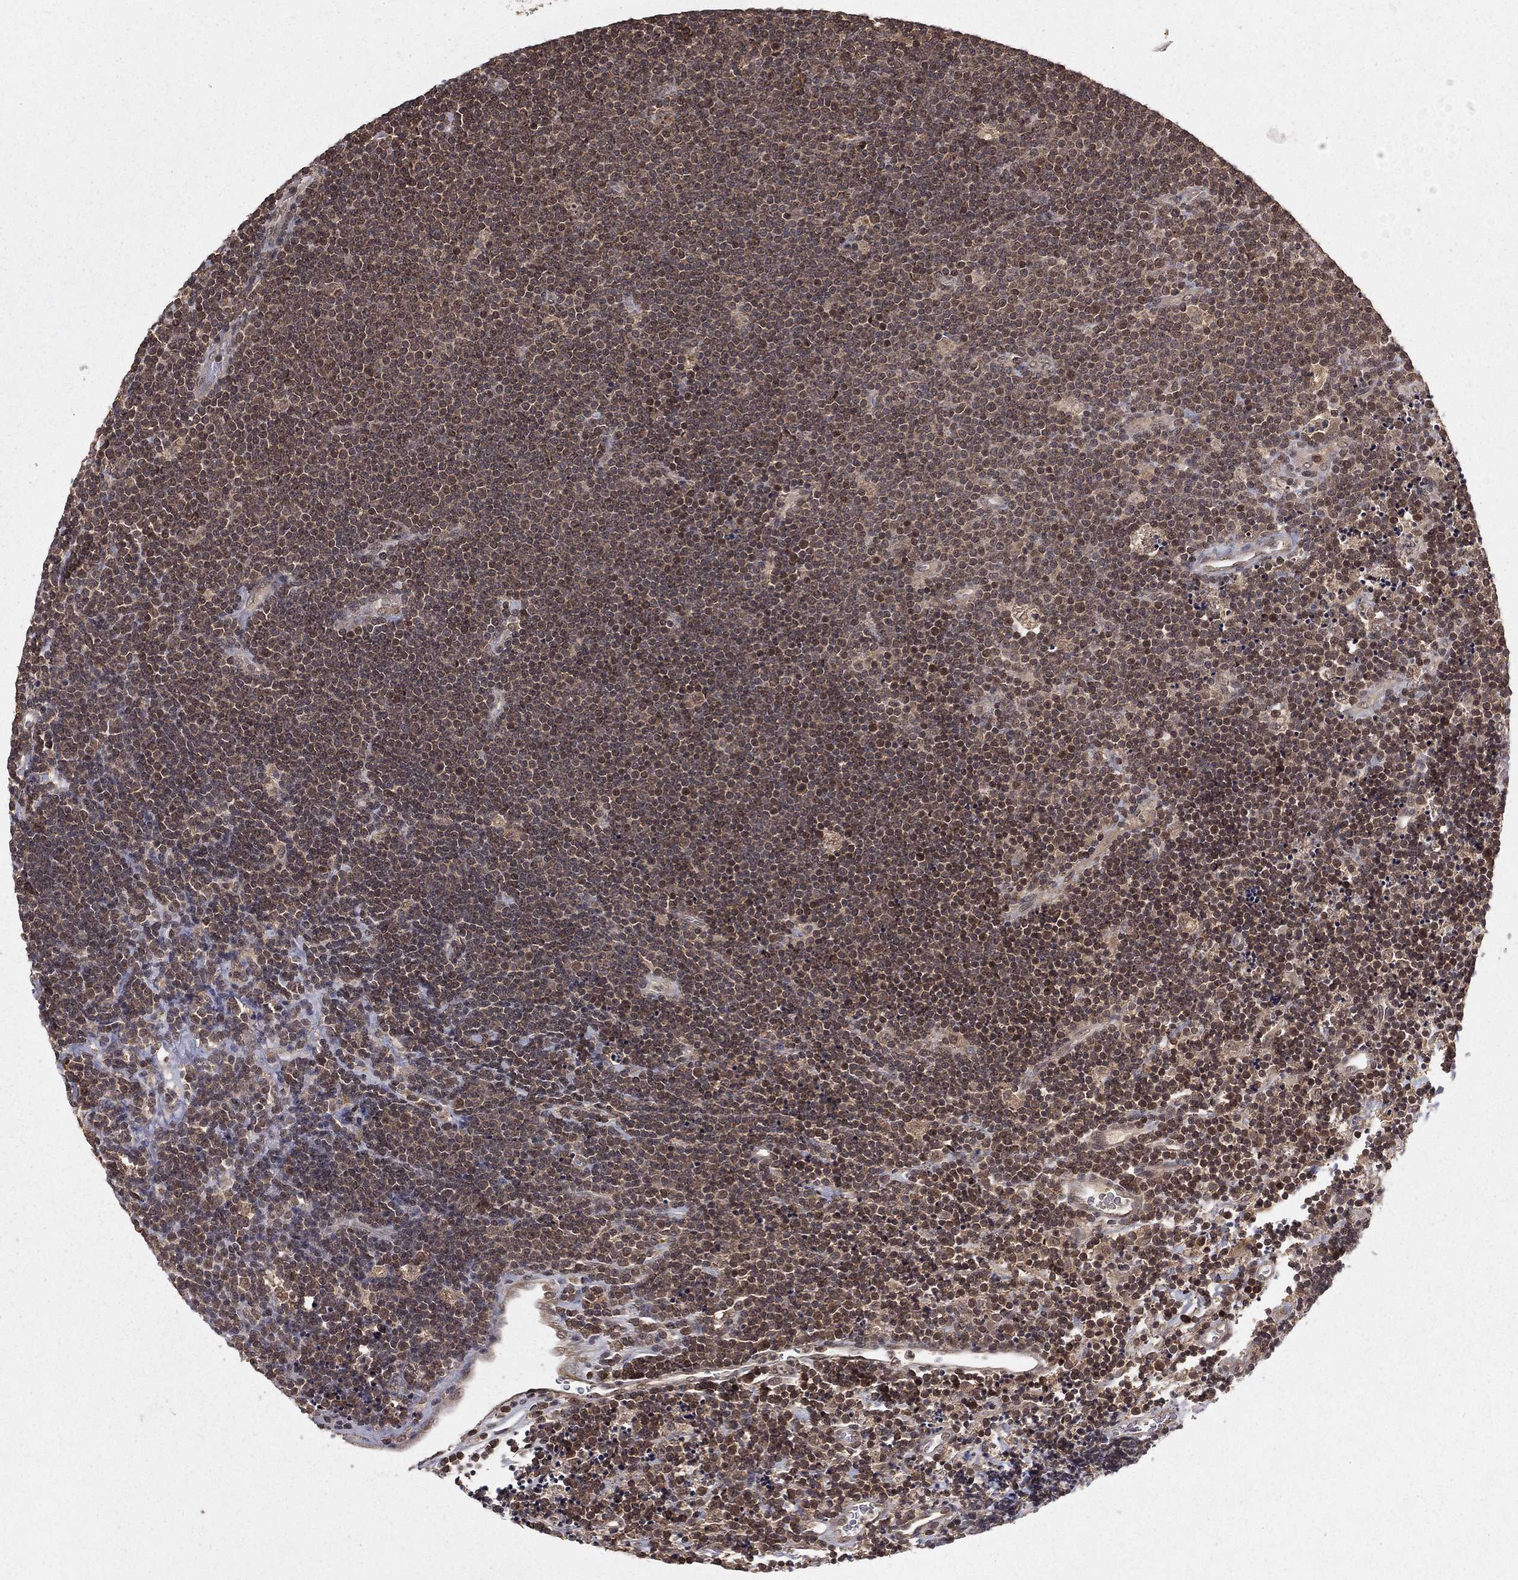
{"staining": {"intensity": "weak", "quantity": "25%-75%", "location": "cytoplasmic/membranous"}, "tissue": "lymphoma", "cell_type": "Tumor cells", "image_type": "cancer", "snomed": [{"axis": "morphology", "description": "Malignant lymphoma, non-Hodgkin's type, Low grade"}, {"axis": "topography", "description": "Brain"}], "caption": "Protein staining by IHC demonstrates weak cytoplasmic/membranous staining in about 25%-75% of tumor cells in low-grade malignant lymphoma, non-Hodgkin's type. (DAB = brown stain, brightfield microscopy at high magnification).", "gene": "ZDHHC15", "patient": {"sex": "female", "age": 66}}